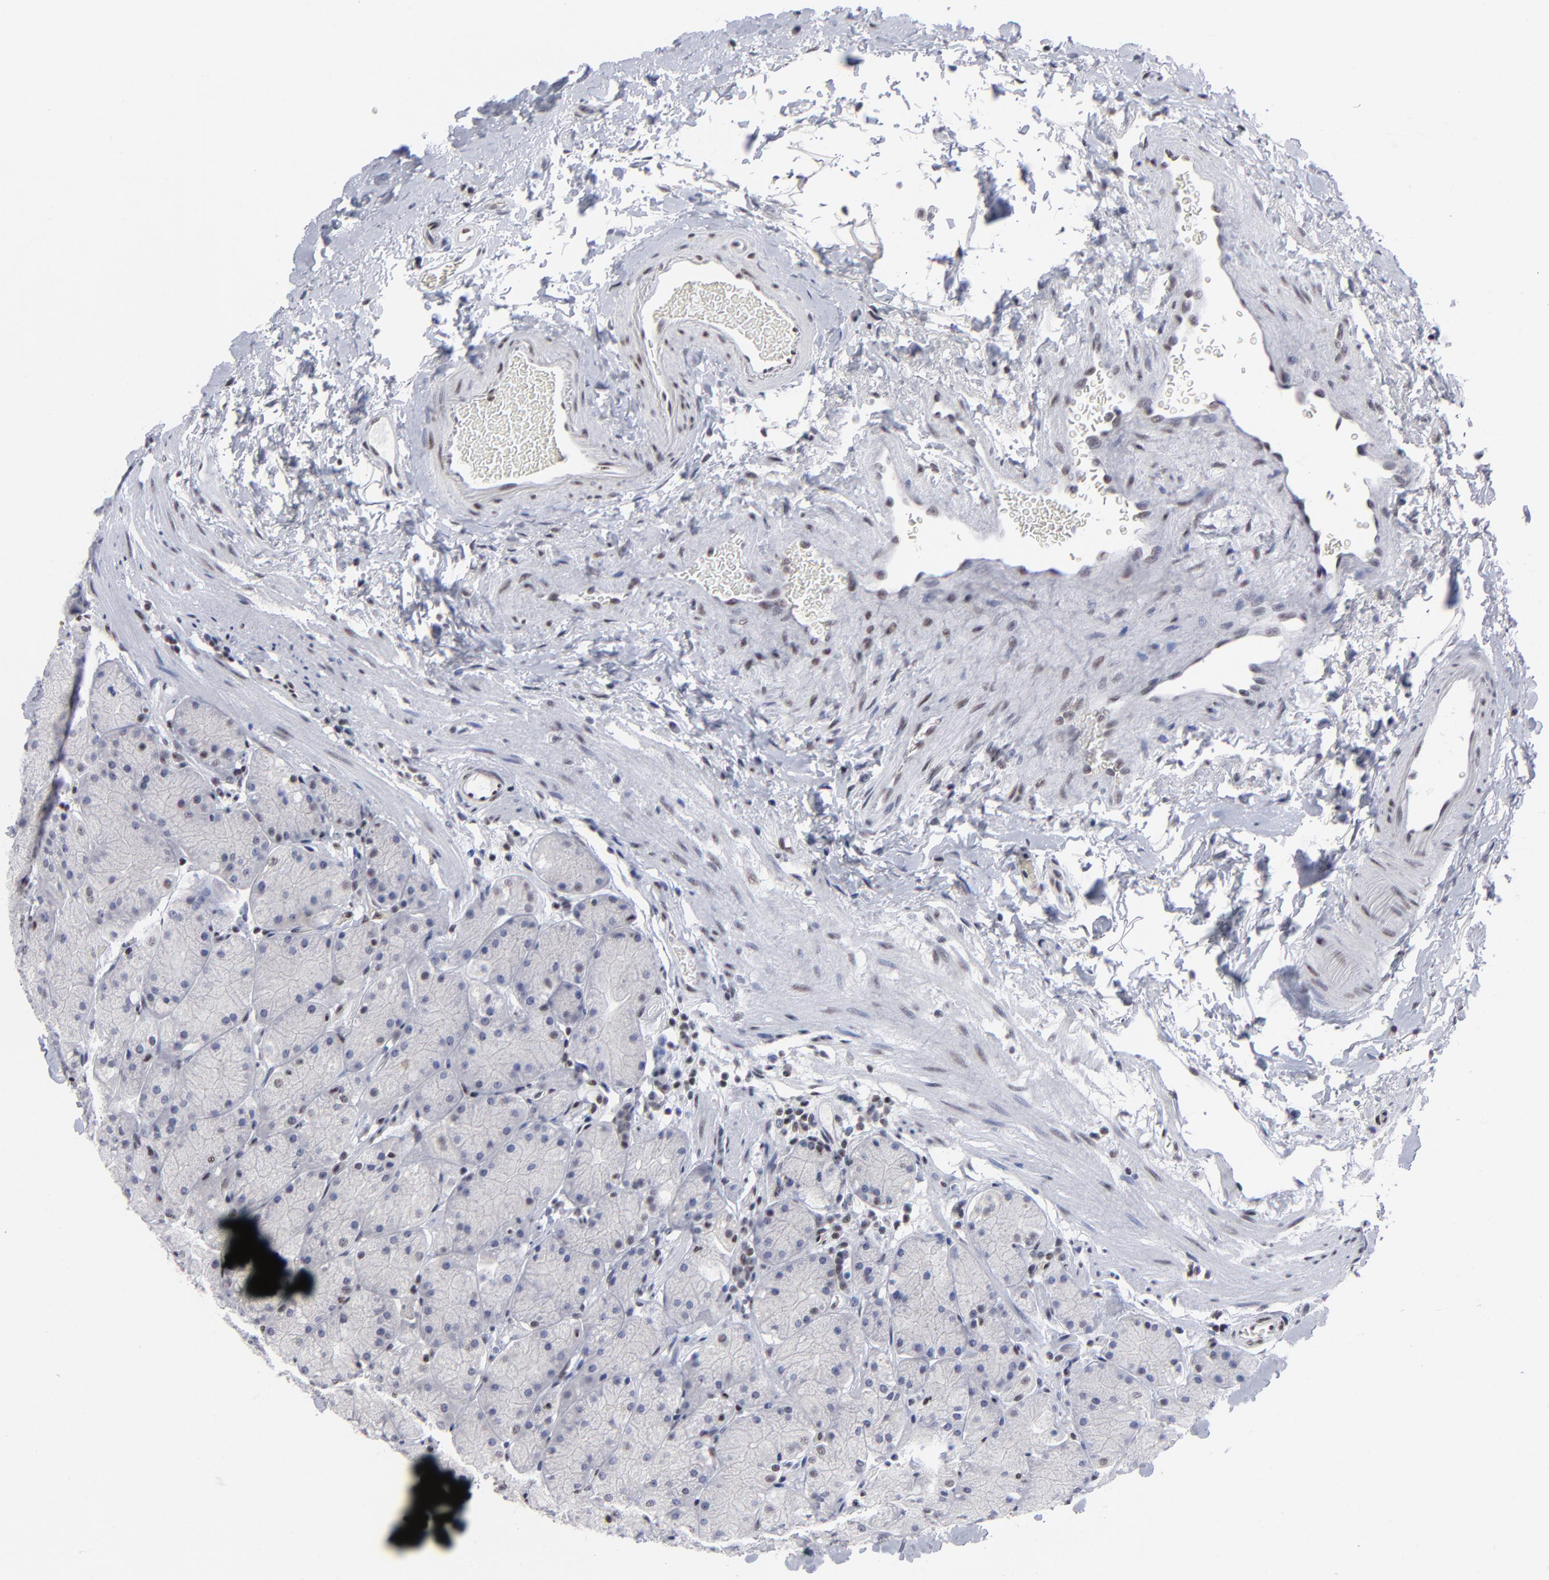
{"staining": {"intensity": "weak", "quantity": "<25%", "location": "nuclear"}, "tissue": "stomach", "cell_type": "Glandular cells", "image_type": "normal", "snomed": [{"axis": "morphology", "description": "Normal tissue, NOS"}, {"axis": "topography", "description": "Stomach, upper"}, {"axis": "topography", "description": "Stomach"}], "caption": "Histopathology image shows no significant protein expression in glandular cells of unremarkable stomach.", "gene": "SP2", "patient": {"sex": "male", "age": 76}}